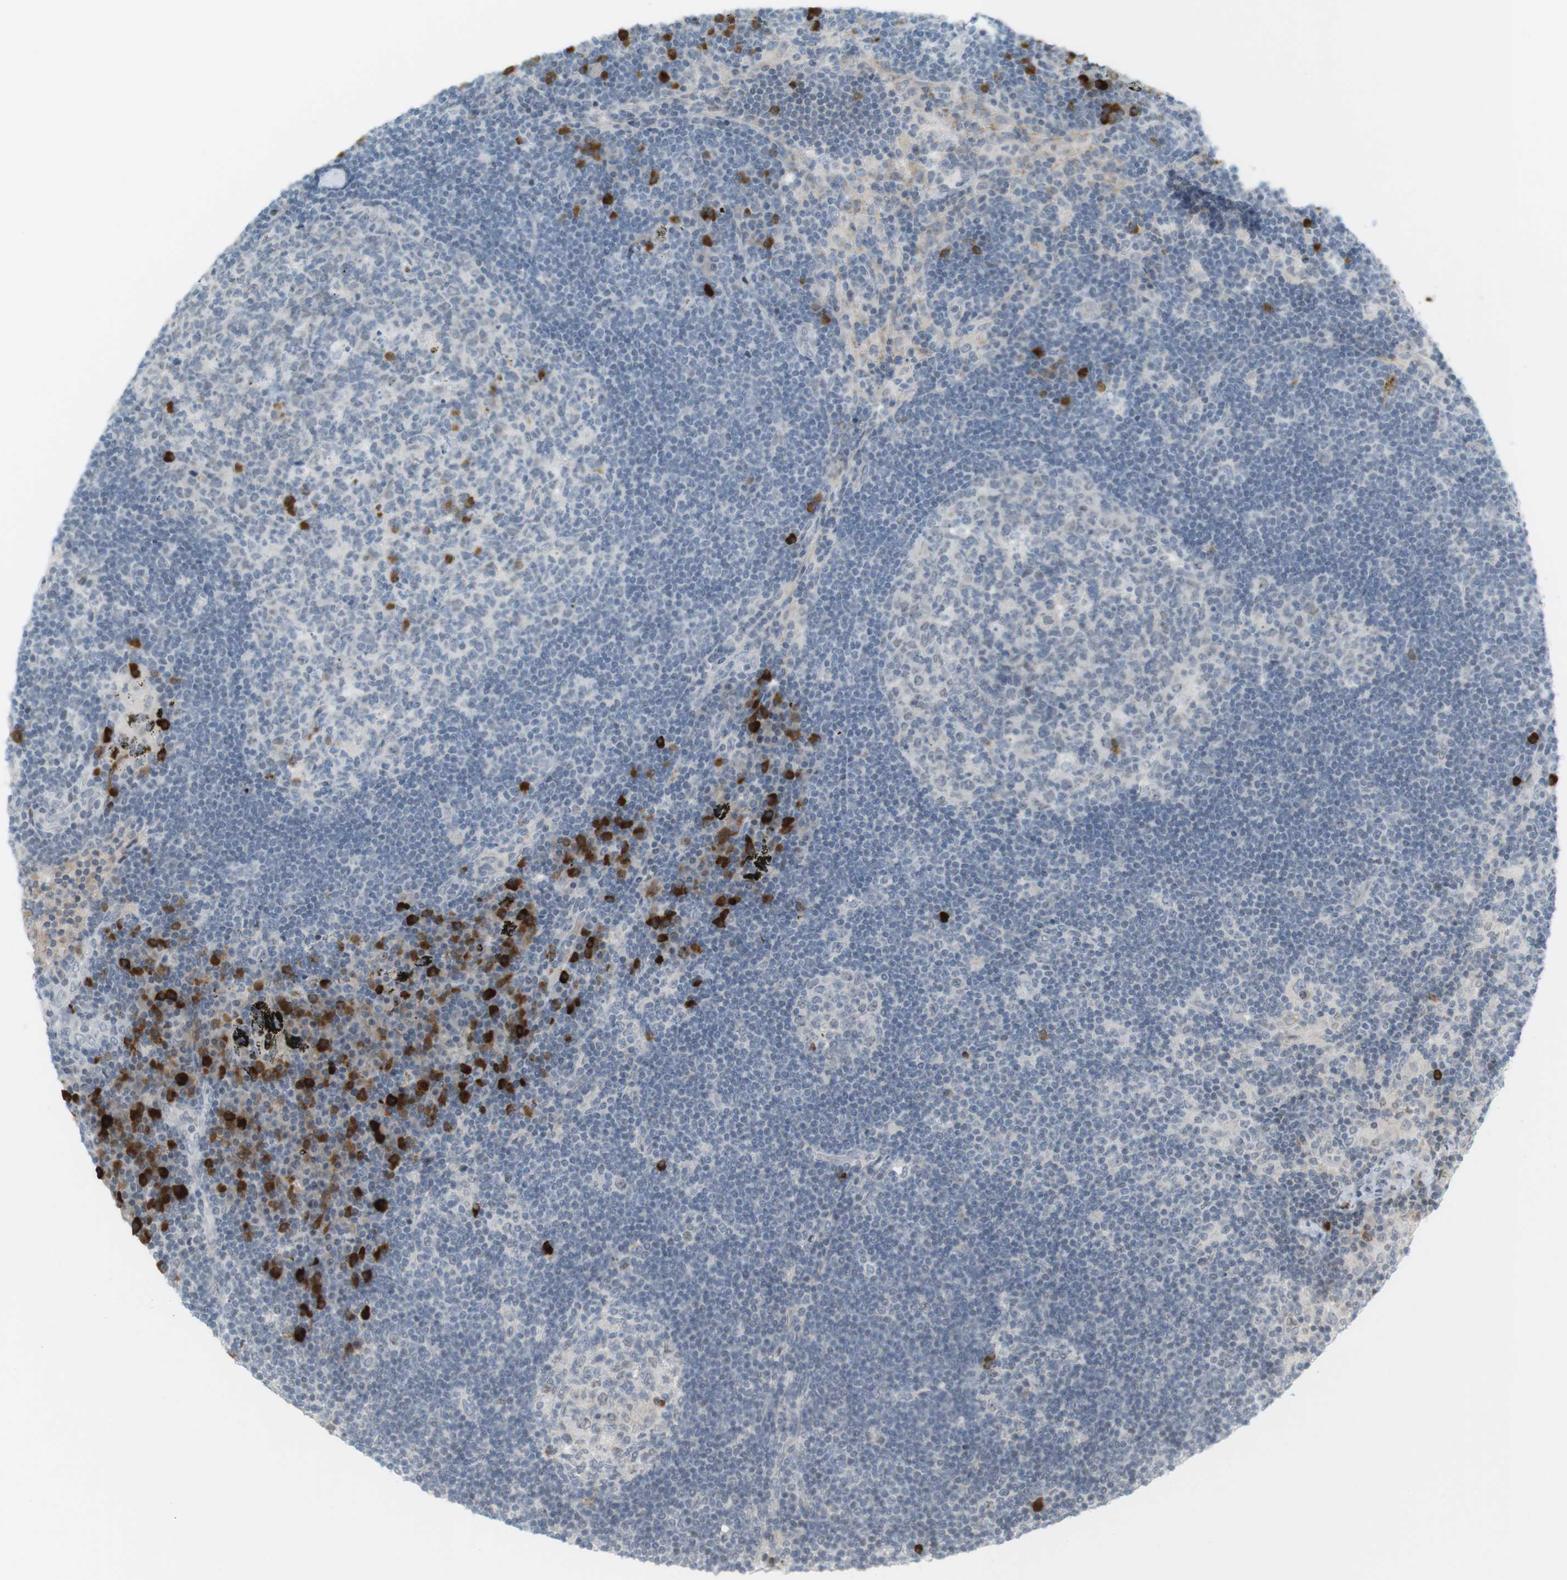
{"staining": {"intensity": "moderate", "quantity": "<25%", "location": "cytoplasmic/membranous"}, "tissue": "lymph node", "cell_type": "Germinal center cells", "image_type": "normal", "snomed": [{"axis": "morphology", "description": "Normal tissue, NOS"}, {"axis": "morphology", "description": "Squamous cell carcinoma, metastatic, NOS"}, {"axis": "topography", "description": "Lymph node"}], "caption": "Lymph node was stained to show a protein in brown. There is low levels of moderate cytoplasmic/membranous expression in approximately <25% of germinal center cells. (brown staining indicates protein expression, while blue staining denotes nuclei).", "gene": "DMC1", "patient": {"sex": "female", "age": 53}}